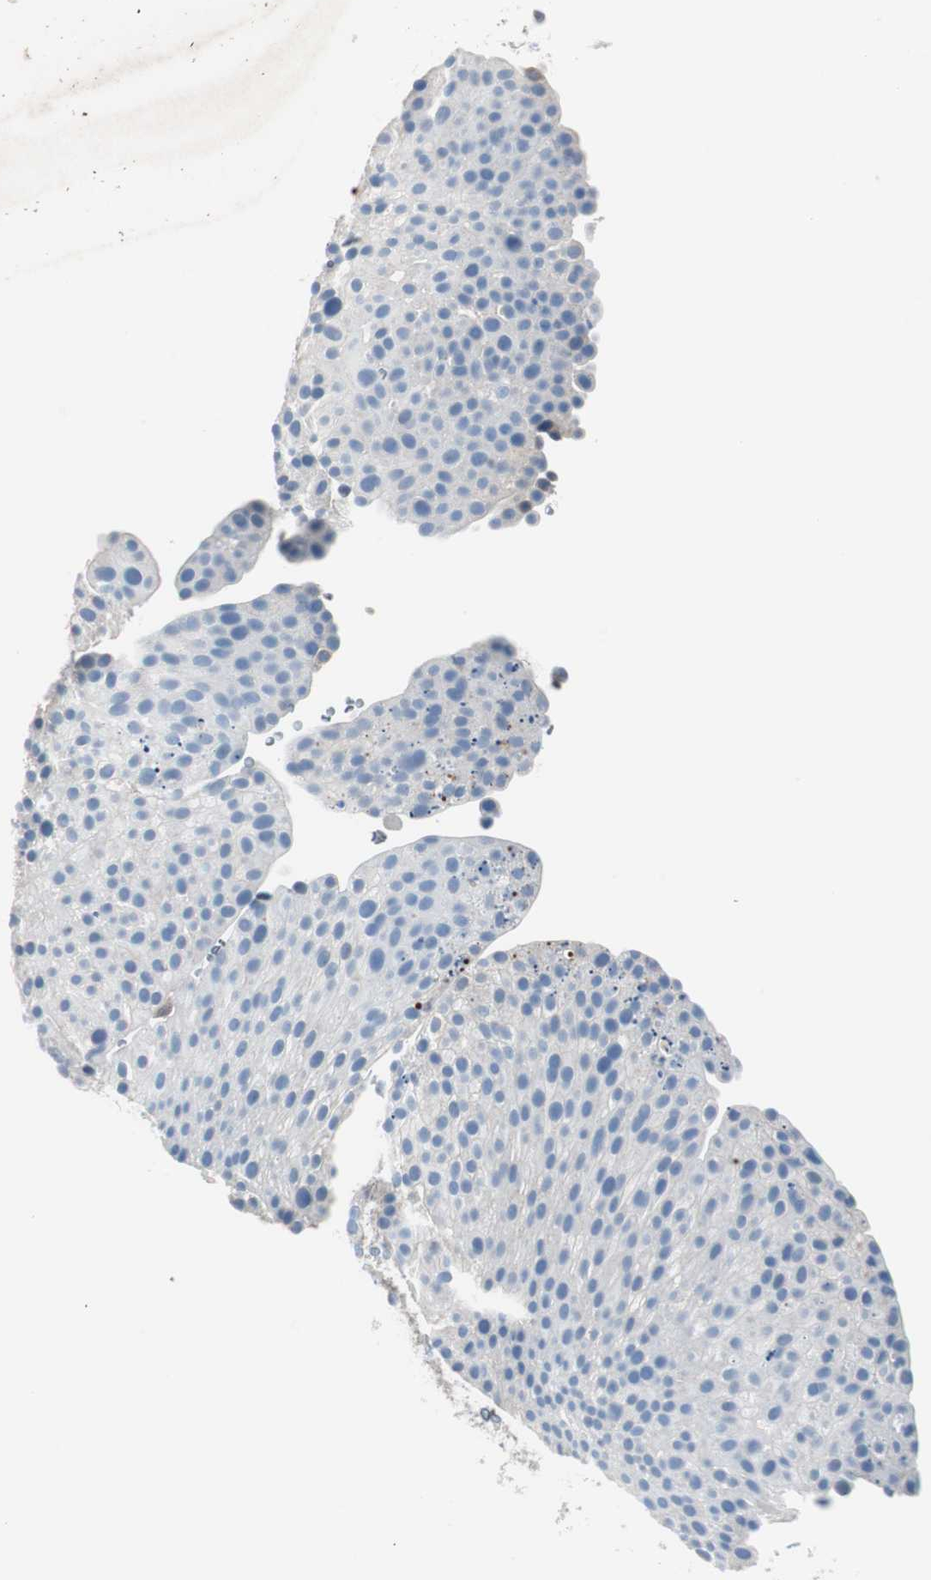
{"staining": {"intensity": "negative", "quantity": "none", "location": "none"}, "tissue": "urothelial cancer", "cell_type": "Tumor cells", "image_type": "cancer", "snomed": [{"axis": "morphology", "description": "Urothelial carcinoma, Low grade"}, {"axis": "topography", "description": "Smooth muscle"}, {"axis": "topography", "description": "Urinary bladder"}], "caption": "Immunohistochemistry (IHC) photomicrograph of low-grade urothelial carcinoma stained for a protein (brown), which exhibits no expression in tumor cells.", "gene": "SERPINF1", "patient": {"sex": "male", "age": 60}}